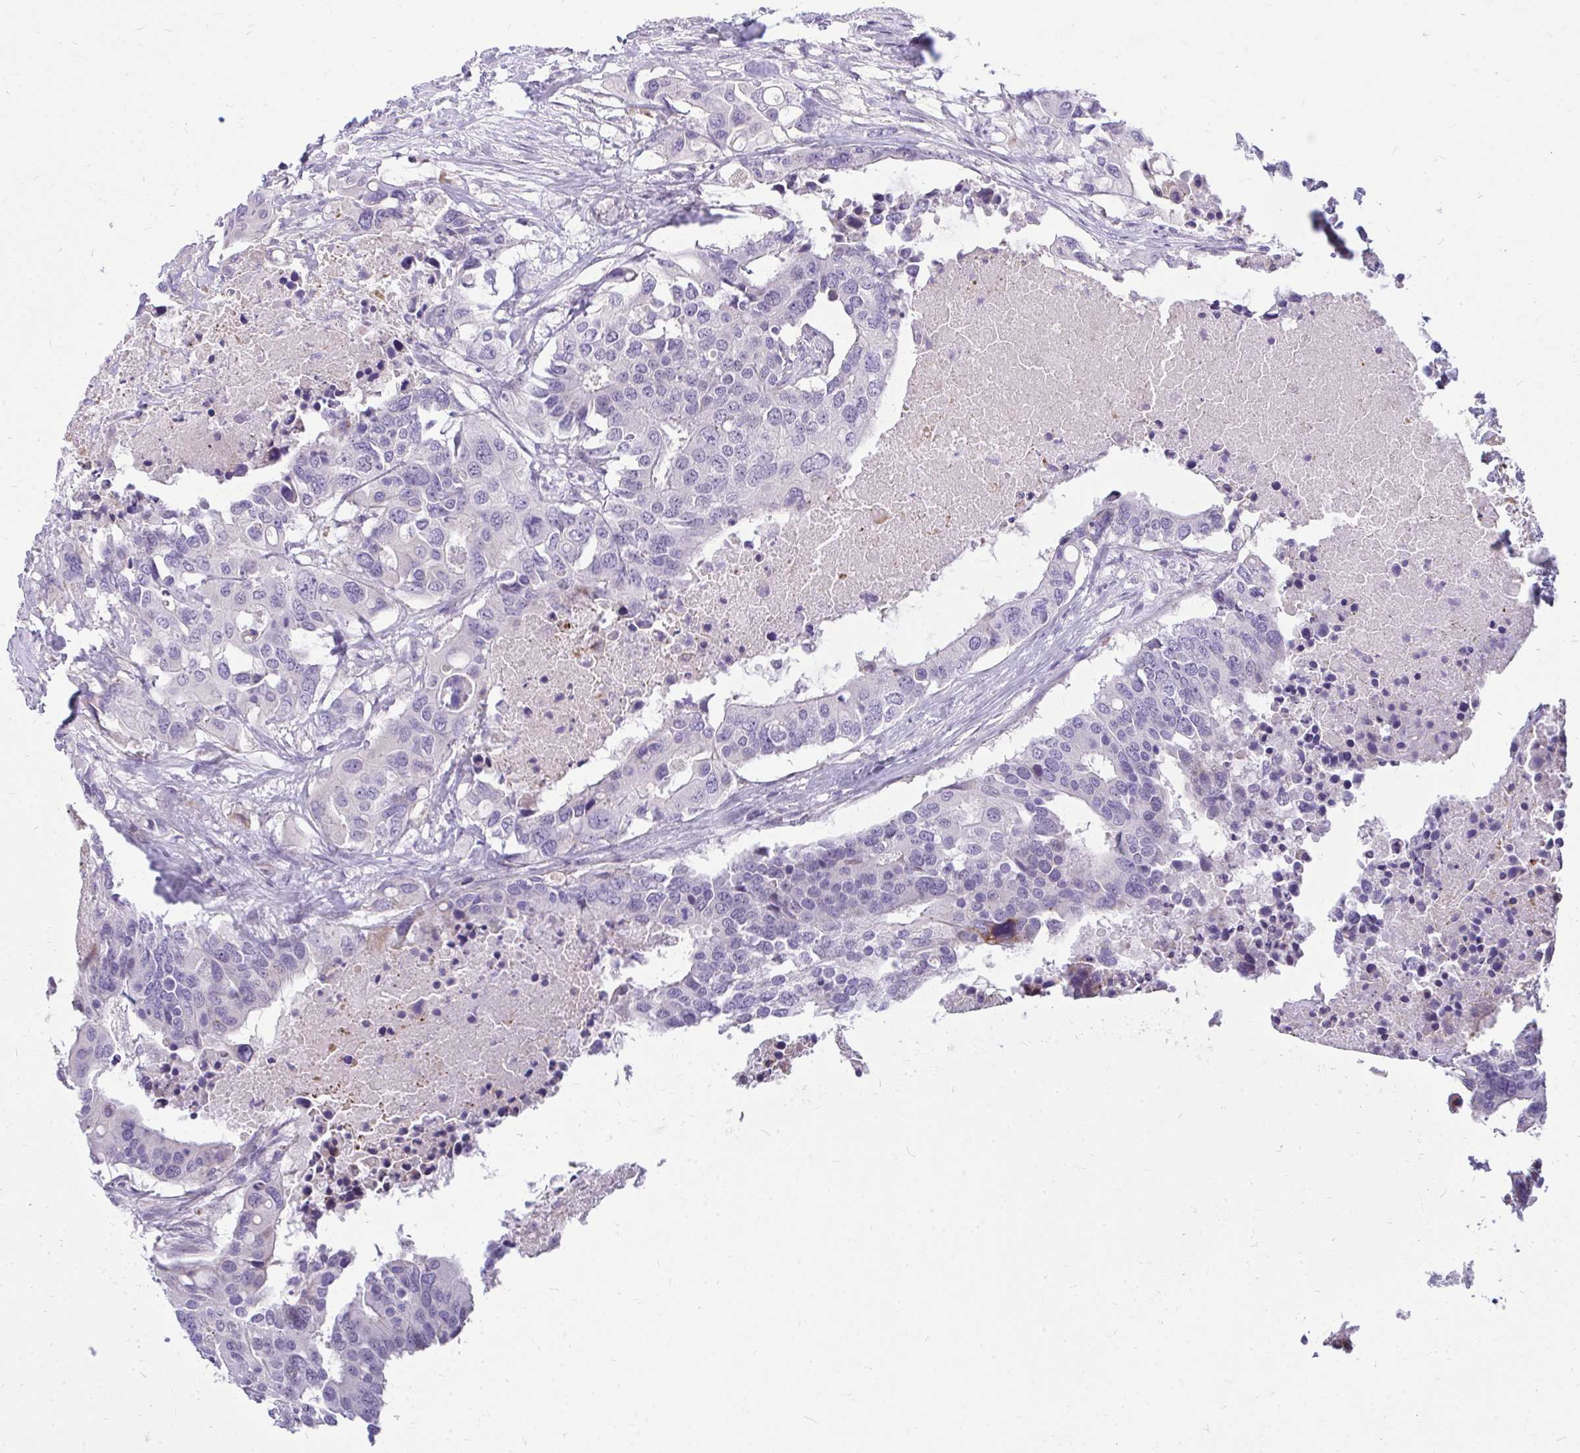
{"staining": {"intensity": "negative", "quantity": "none", "location": "none"}, "tissue": "colorectal cancer", "cell_type": "Tumor cells", "image_type": "cancer", "snomed": [{"axis": "morphology", "description": "Adenocarcinoma, NOS"}, {"axis": "topography", "description": "Colon"}], "caption": "Protein analysis of colorectal cancer exhibits no significant staining in tumor cells.", "gene": "ZSCAN25", "patient": {"sex": "male", "age": 77}}